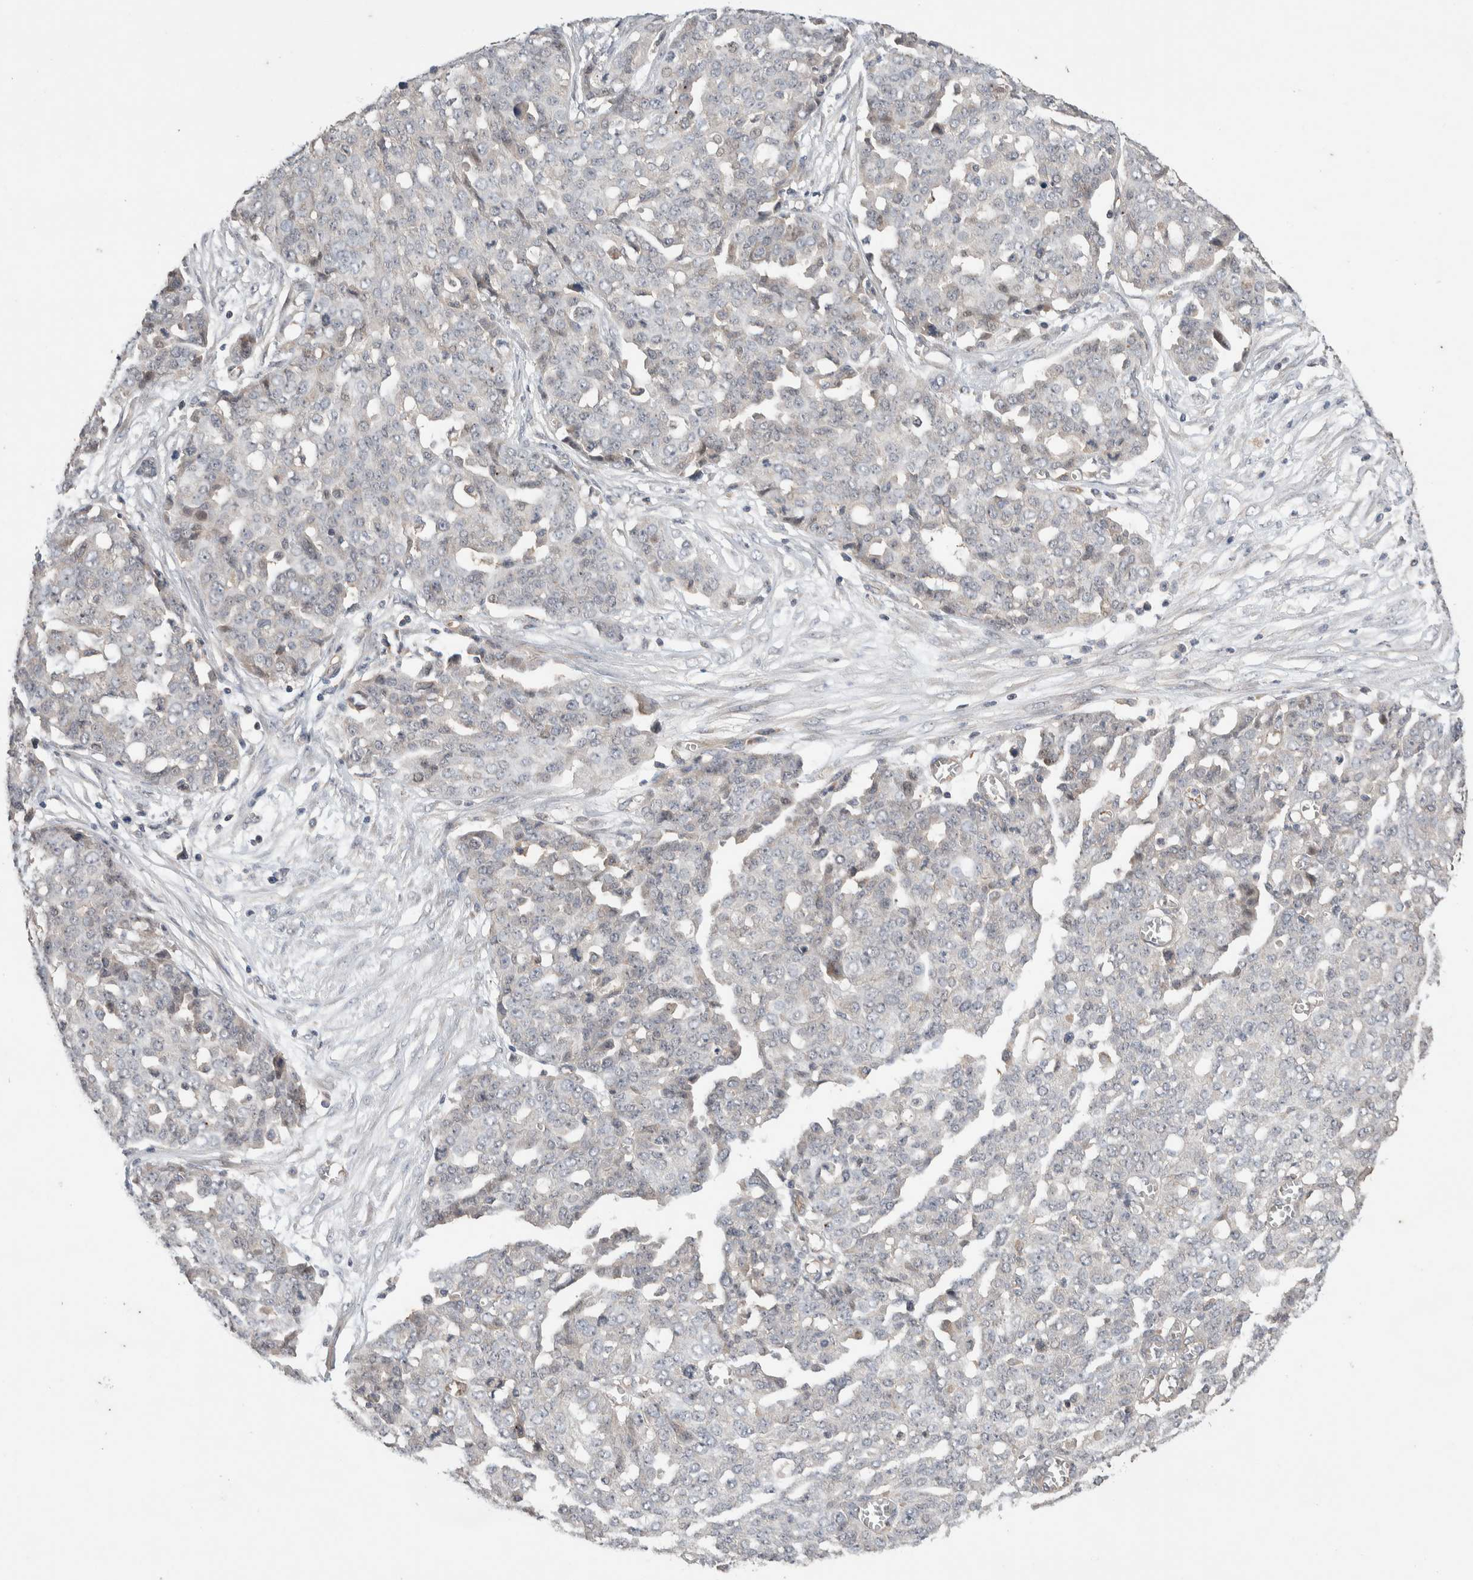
{"staining": {"intensity": "negative", "quantity": "none", "location": "none"}, "tissue": "ovarian cancer", "cell_type": "Tumor cells", "image_type": "cancer", "snomed": [{"axis": "morphology", "description": "Cystadenocarcinoma, serous, NOS"}, {"axis": "topography", "description": "Soft tissue"}, {"axis": "topography", "description": "Ovary"}], "caption": "IHC micrograph of neoplastic tissue: ovarian serous cystadenocarcinoma stained with DAB (3,3'-diaminobenzidine) demonstrates no significant protein staining in tumor cells.", "gene": "WDR91", "patient": {"sex": "female", "age": 57}}